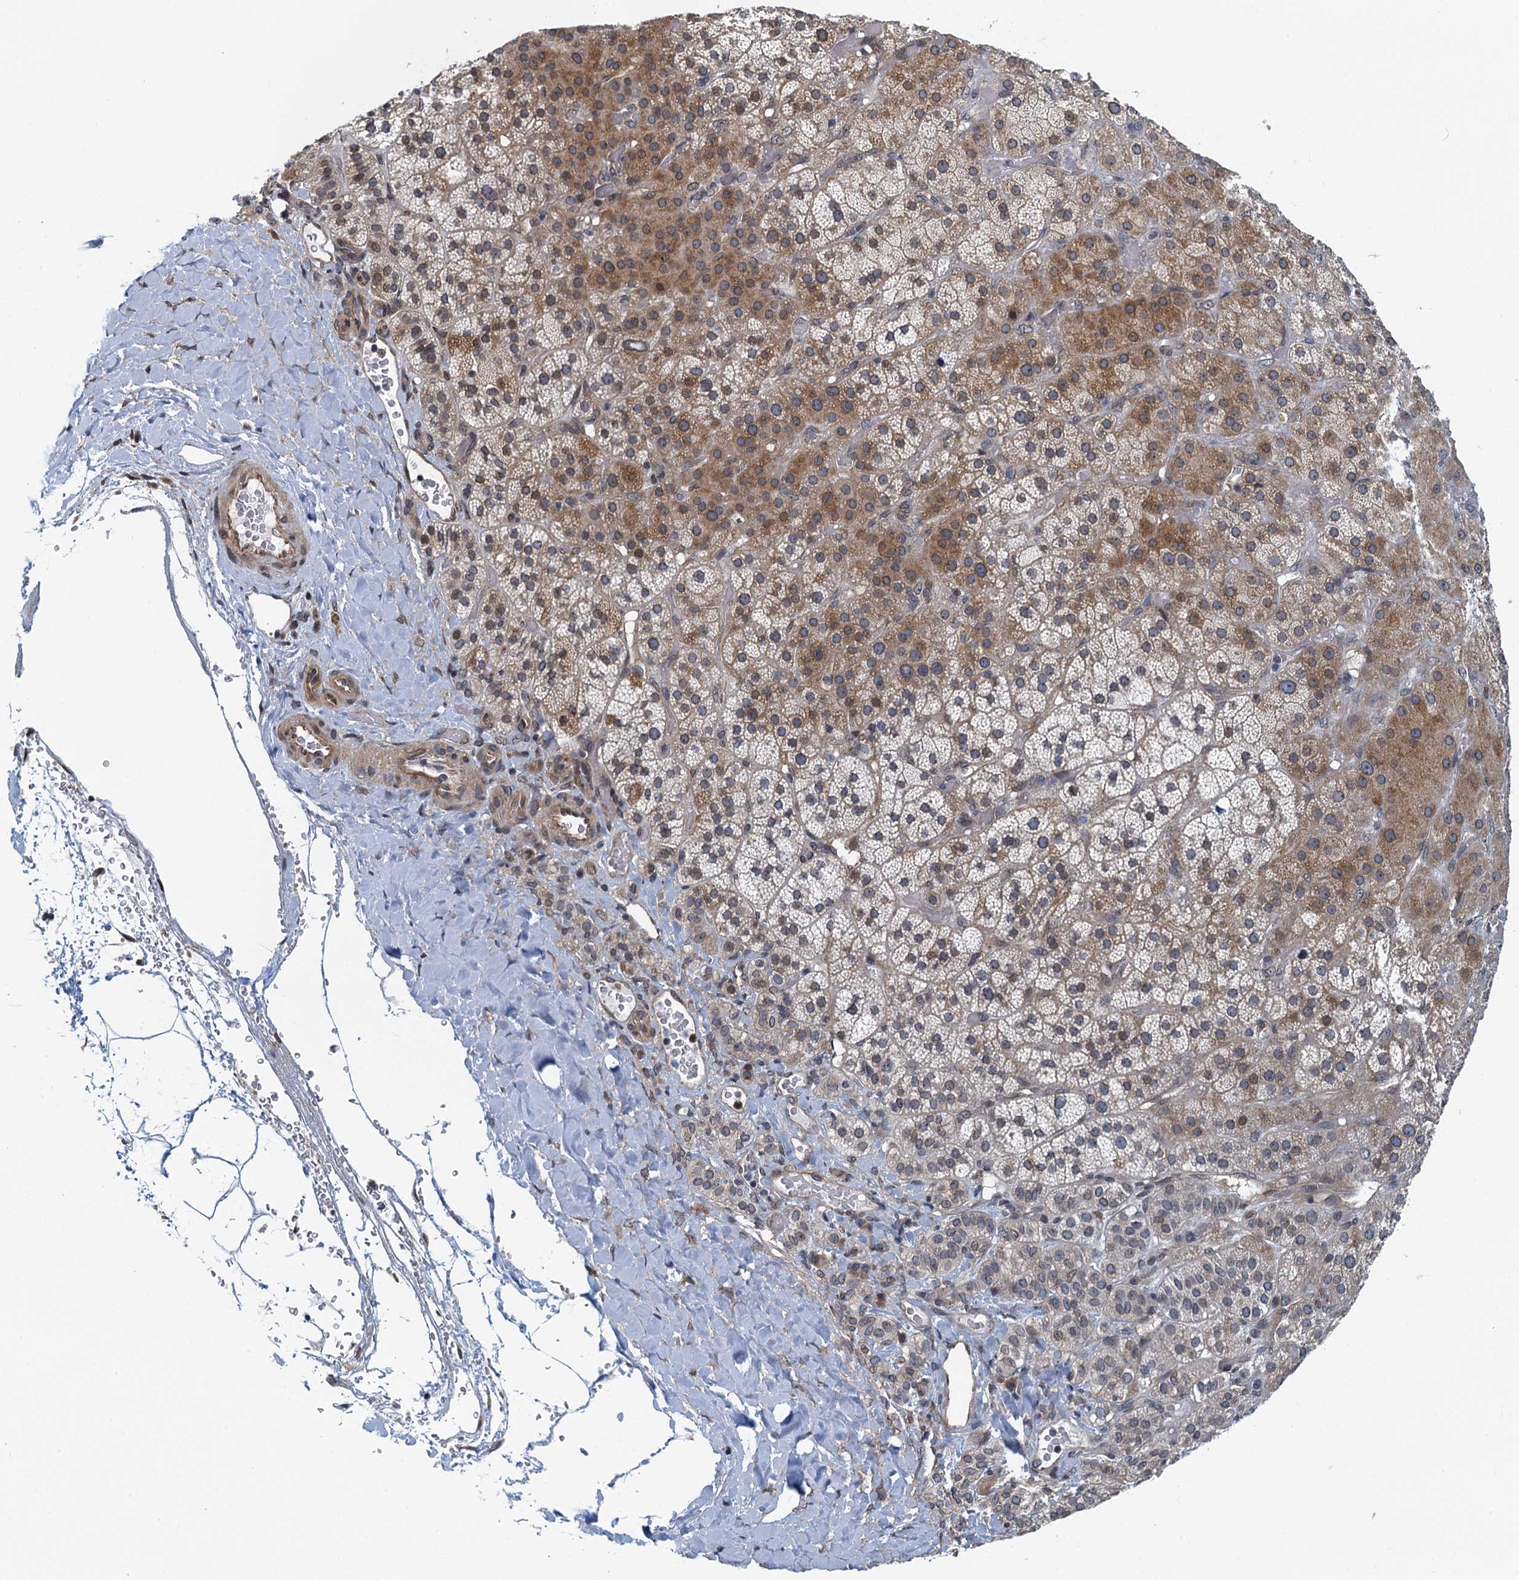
{"staining": {"intensity": "moderate", "quantity": "25%-75%", "location": "cytoplasmic/membranous"}, "tissue": "adrenal gland", "cell_type": "Glandular cells", "image_type": "normal", "snomed": [{"axis": "morphology", "description": "Normal tissue, NOS"}, {"axis": "topography", "description": "Adrenal gland"}], "caption": "A brown stain highlights moderate cytoplasmic/membranous expression of a protein in glandular cells of benign adrenal gland.", "gene": "CCDC34", "patient": {"sex": "male", "age": 57}}